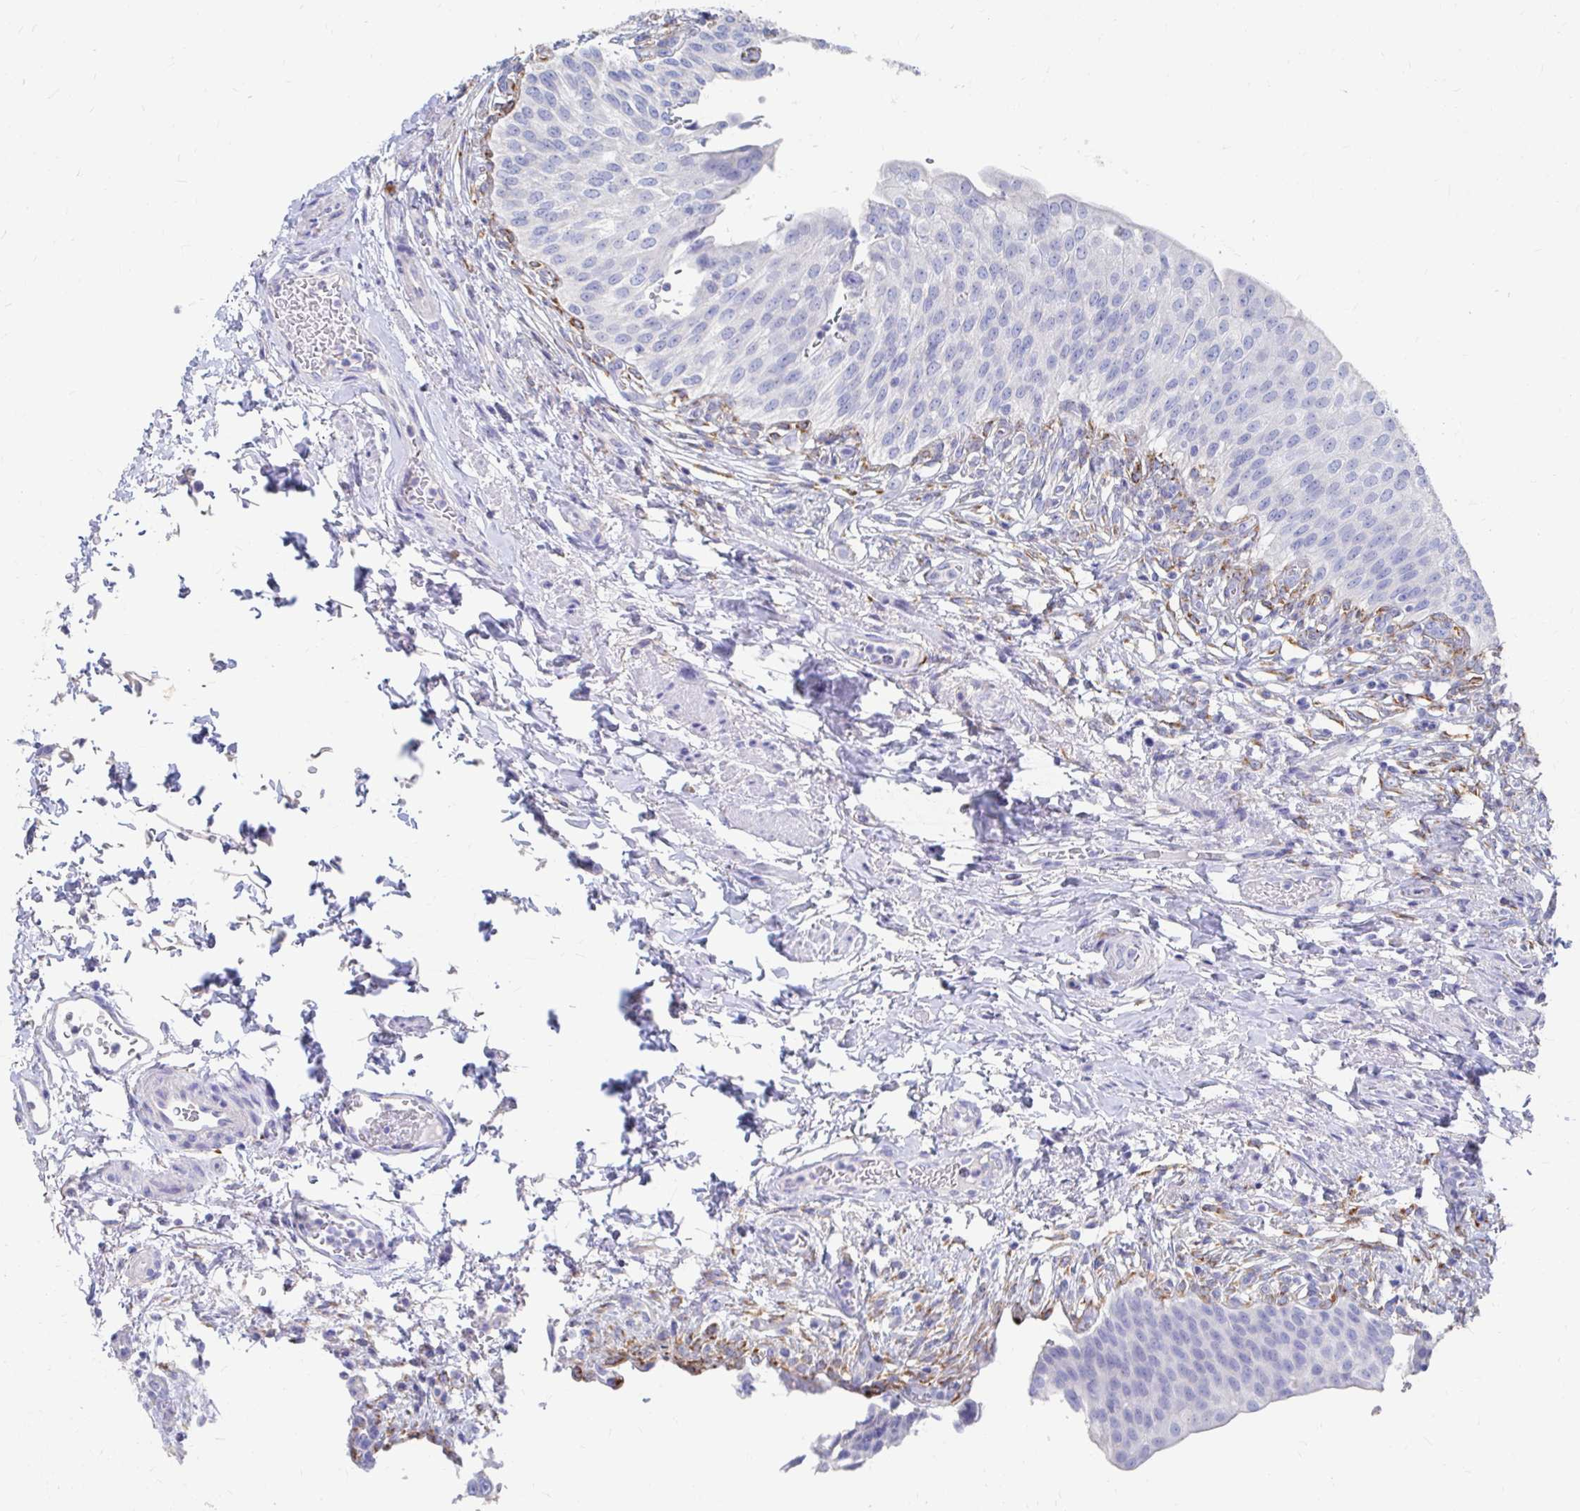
{"staining": {"intensity": "negative", "quantity": "none", "location": "none"}, "tissue": "urinary bladder", "cell_type": "Urothelial cells", "image_type": "normal", "snomed": [{"axis": "morphology", "description": "Normal tissue, NOS"}, {"axis": "topography", "description": "Urinary bladder"}, {"axis": "topography", "description": "Peripheral nerve tissue"}], "caption": "This histopathology image is of unremarkable urinary bladder stained with IHC to label a protein in brown with the nuclei are counter-stained blue. There is no expression in urothelial cells. The staining is performed using DAB (3,3'-diaminobenzidine) brown chromogen with nuclei counter-stained in using hematoxylin.", "gene": "LAMC3", "patient": {"sex": "female", "age": 60}}